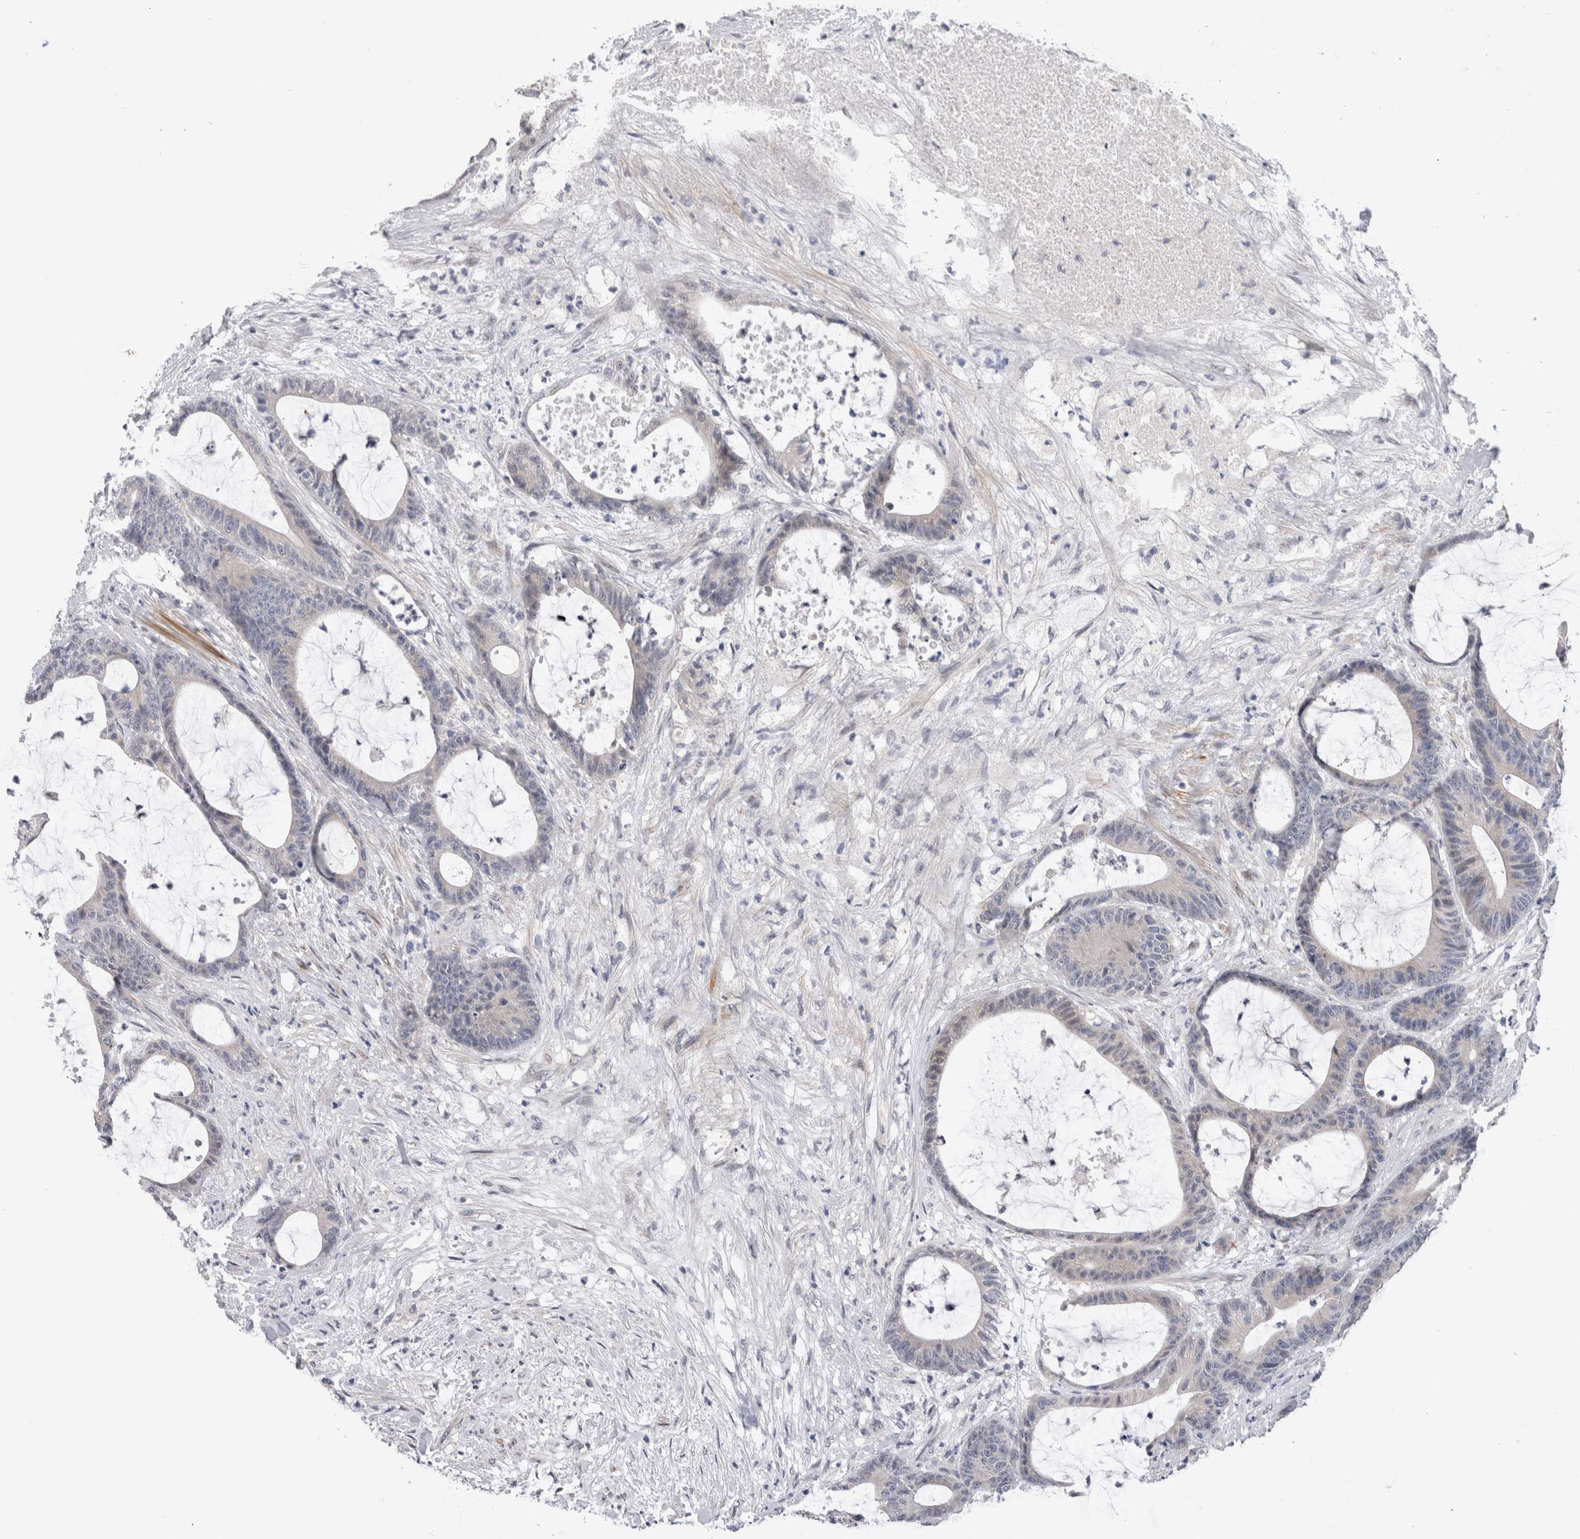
{"staining": {"intensity": "negative", "quantity": "none", "location": "none"}, "tissue": "colorectal cancer", "cell_type": "Tumor cells", "image_type": "cancer", "snomed": [{"axis": "morphology", "description": "Adenocarcinoma, NOS"}, {"axis": "topography", "description": "Colon"}], "caption": "DAB immunohistochemical staining of adenocarcinoma (colorectal) shows no significant expression in tumor cells.", "gene": "CRYBG1", "patient": {"sex": "female", "age": 84}}